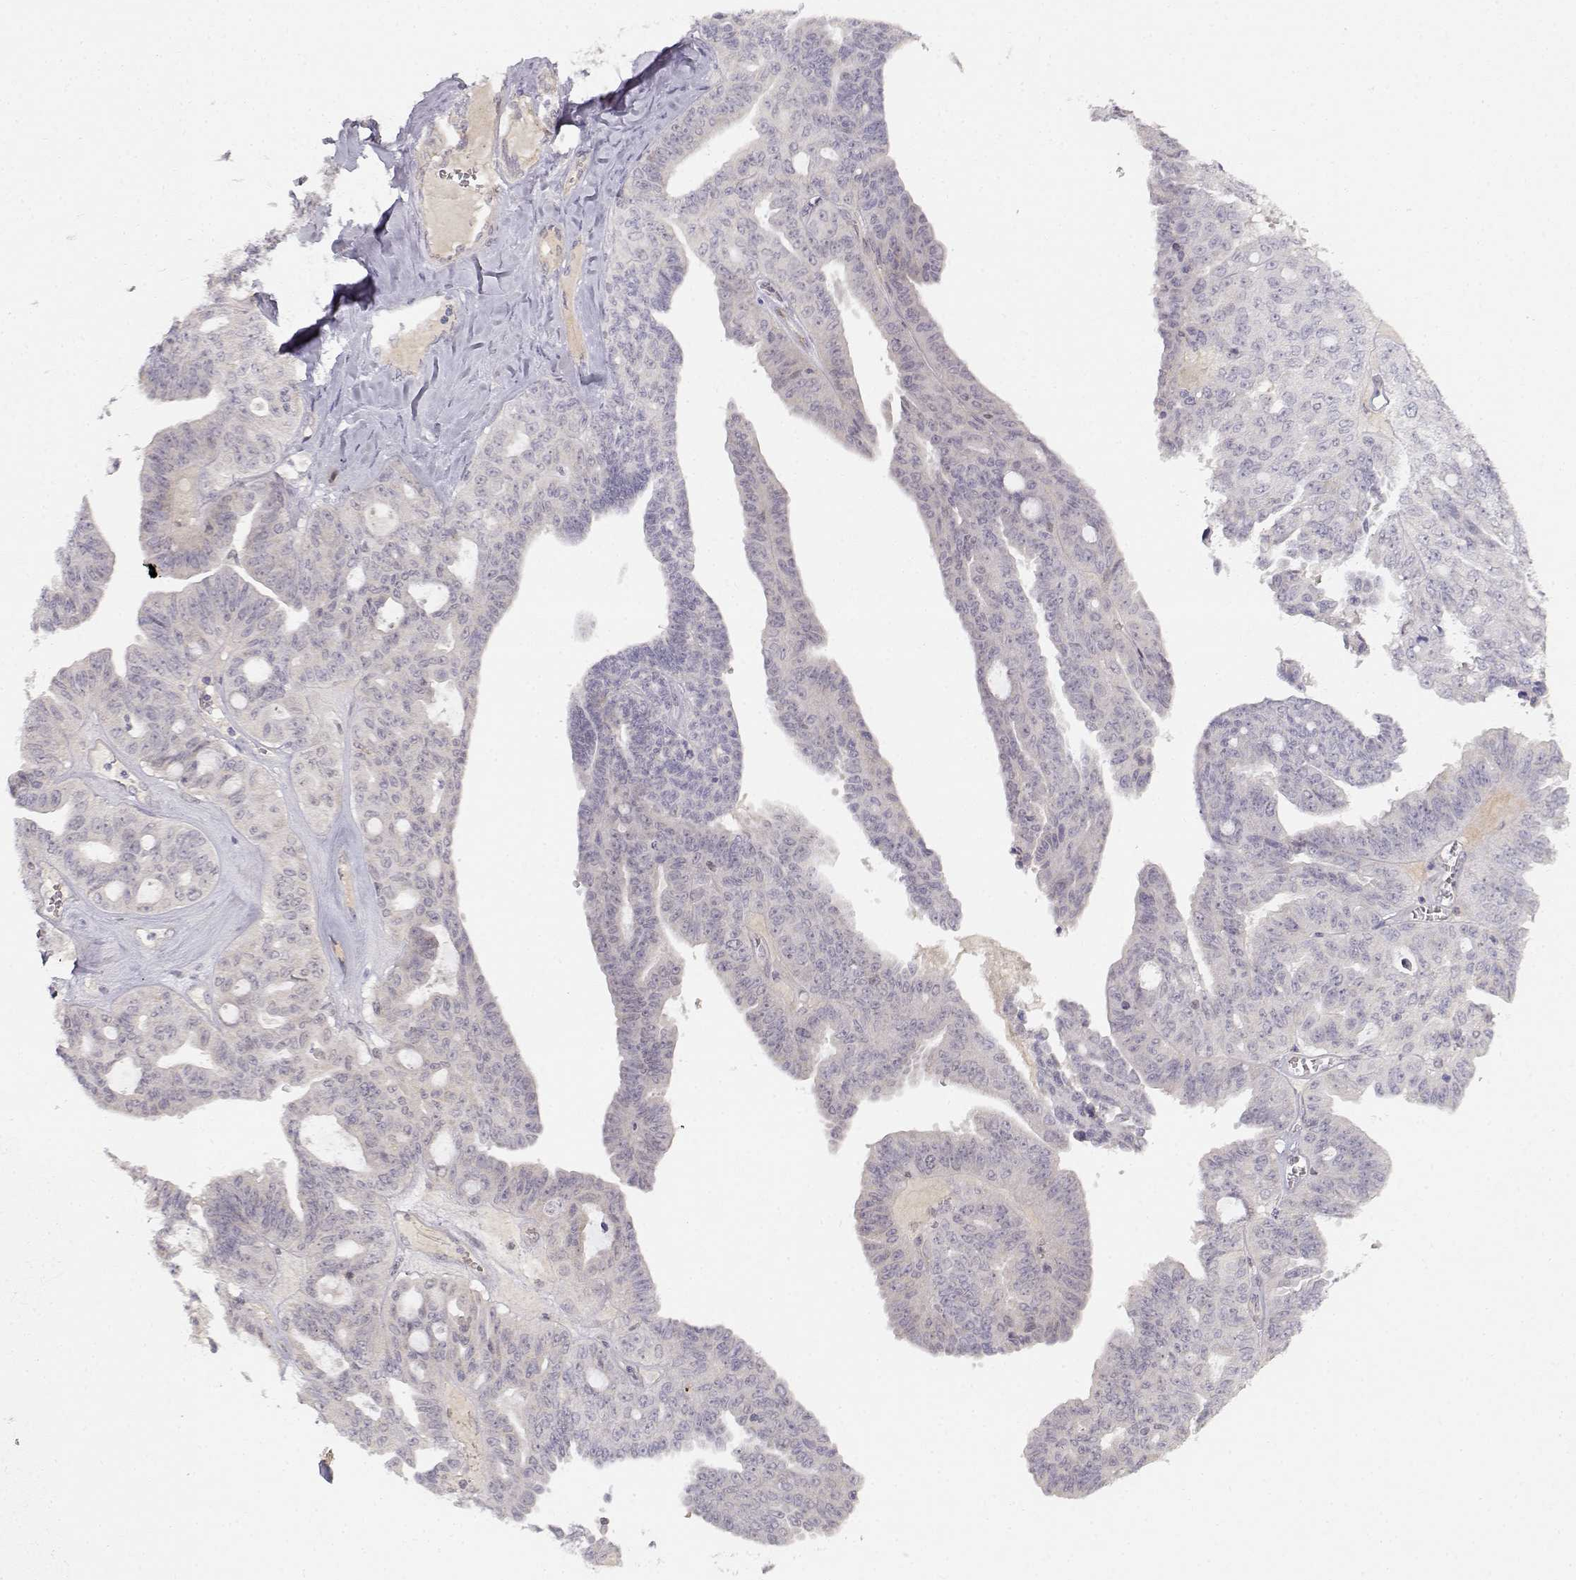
{"staining": {"intensity": "negative", "quantity": "none", "location": "none"}, "tissue": "ovarian cancer", "cell_type": "Tumor cells", "image_type": "cancer", "snomed": [{"axis": "morphology", "description": "Cystadenocarcinoma, serous, NOS"}, {"axis": "topography", "description": "Ovary"}], "caption": "The photomicrograph displays no staining of tumor cells in ovarian serous cystadenocarcinoma.", "gene": "EAF2", "patient": {"sex": "female", "age": 71}}